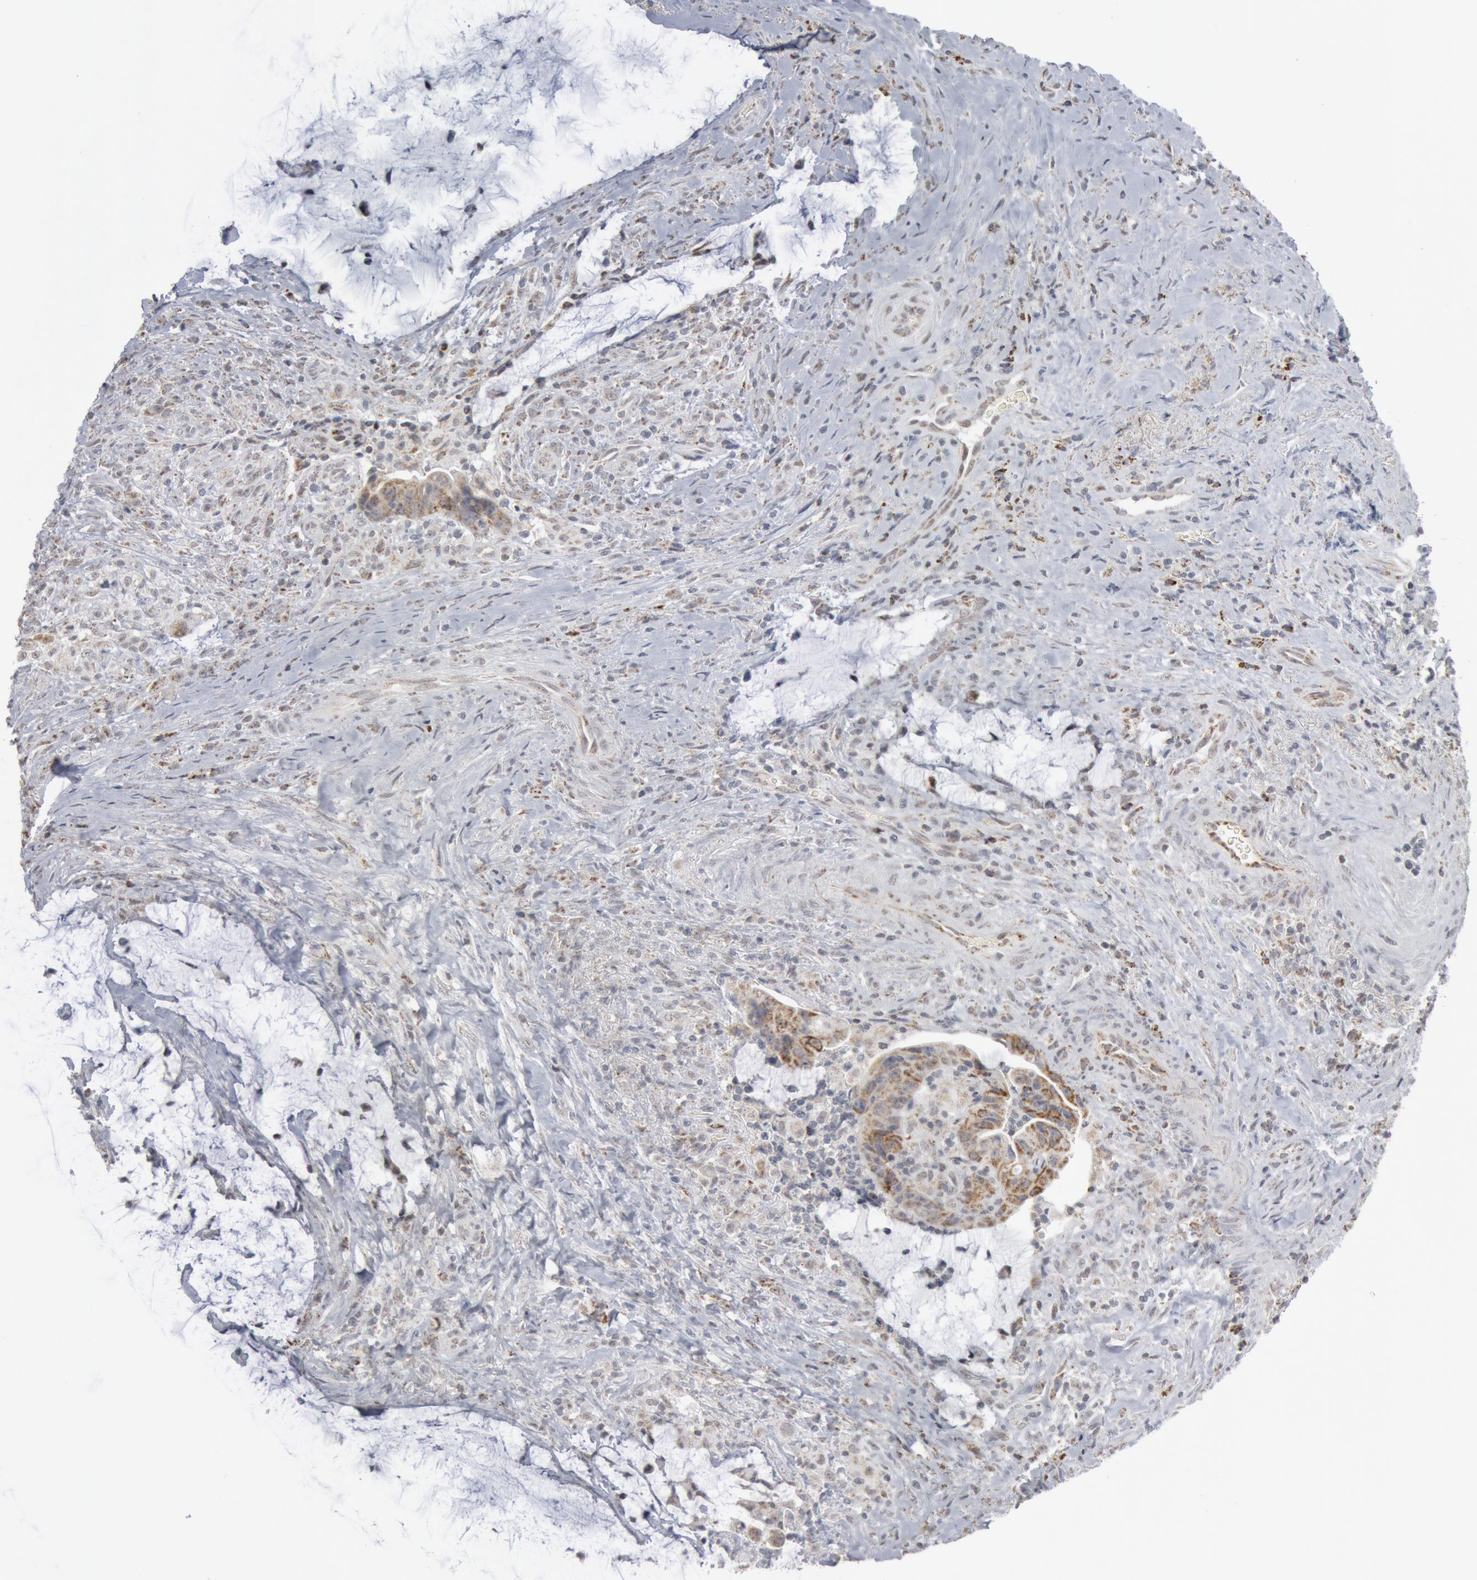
{"staining": {"intensity": "moderate", "quantity": "<25%", "location": "cytoplasmic/membranous"}, "tissue": "colorectal cancer", "cell_type": "Tumor cells", "image_type": "cancer", "snomed": [{"axis": "morphology", "description": "Adenocarcinoma, NOS"}, {"axis": "topography", "description": "Rectum"}], "caption": "Immunohistochemistry staining of colorectal cancer (adenocarcinoma), which displays low levels of moderate cytoplasmic/membranous positivity in about <25% of tumor cells indicating moderate cytoplasmic/membranous protein positivity. The staining was performed using DAB (brown) for protein detection and nuclei were counterstained in hematoxylin (blue).", "gene": "CASP9", "patient": {"sex": "female", "age": 71}}